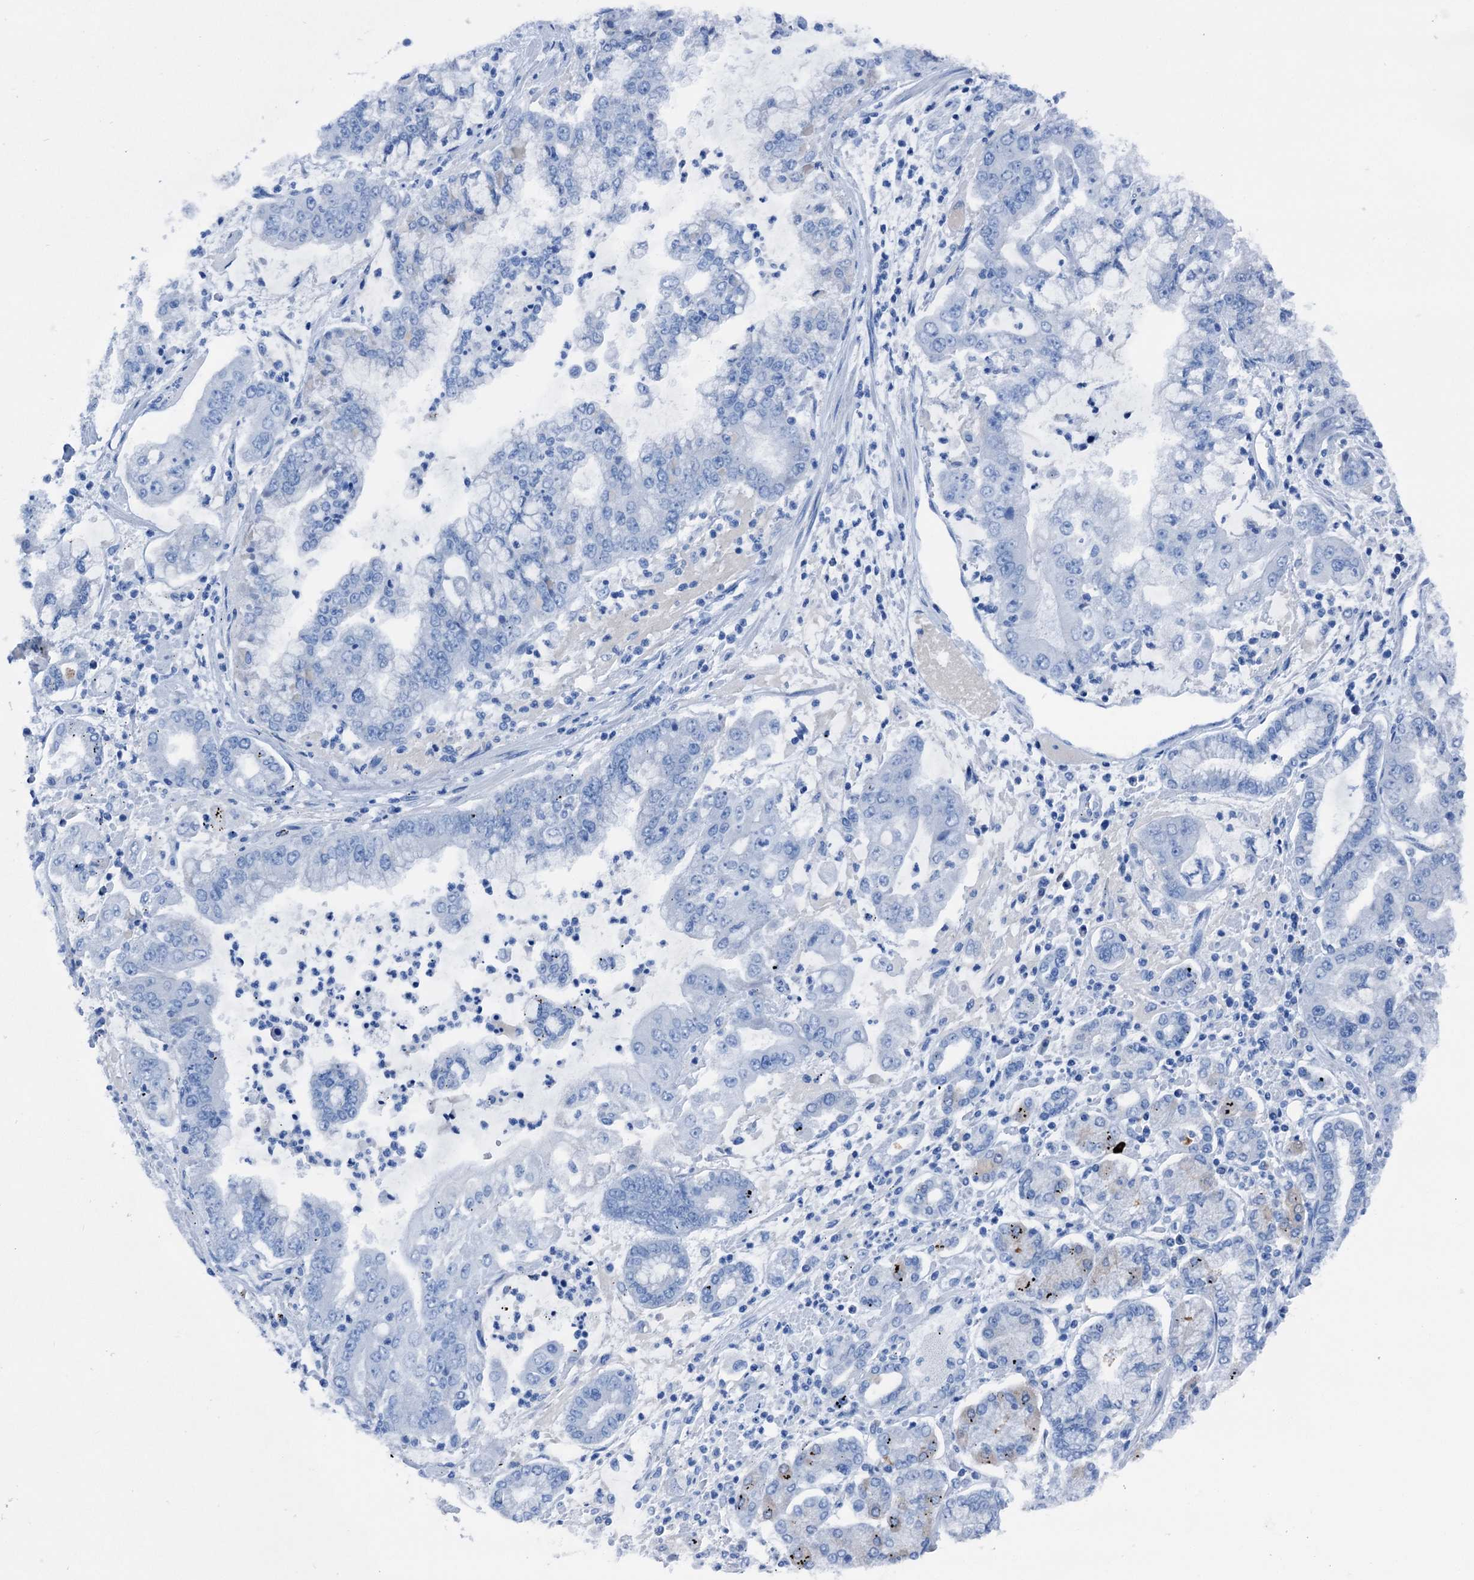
{"staining": {"intensity": "negative", "quantity": "none", "location": "none"}, "tissue": "stomach cancer", "cell_type": "Tumor cells", "image_type": "cancer", "snomed": [{"axis": "morphology", "description": "Adenocarcinoma, NOS"}, {"axis": "topography", "description": "Stomach"}], "caption": "Tumor cells are negative for brown protein staining in stomach adenocarcinoma.", "gene": "C1QTNF4", "patient": {"sex": "male", "age": 76}}